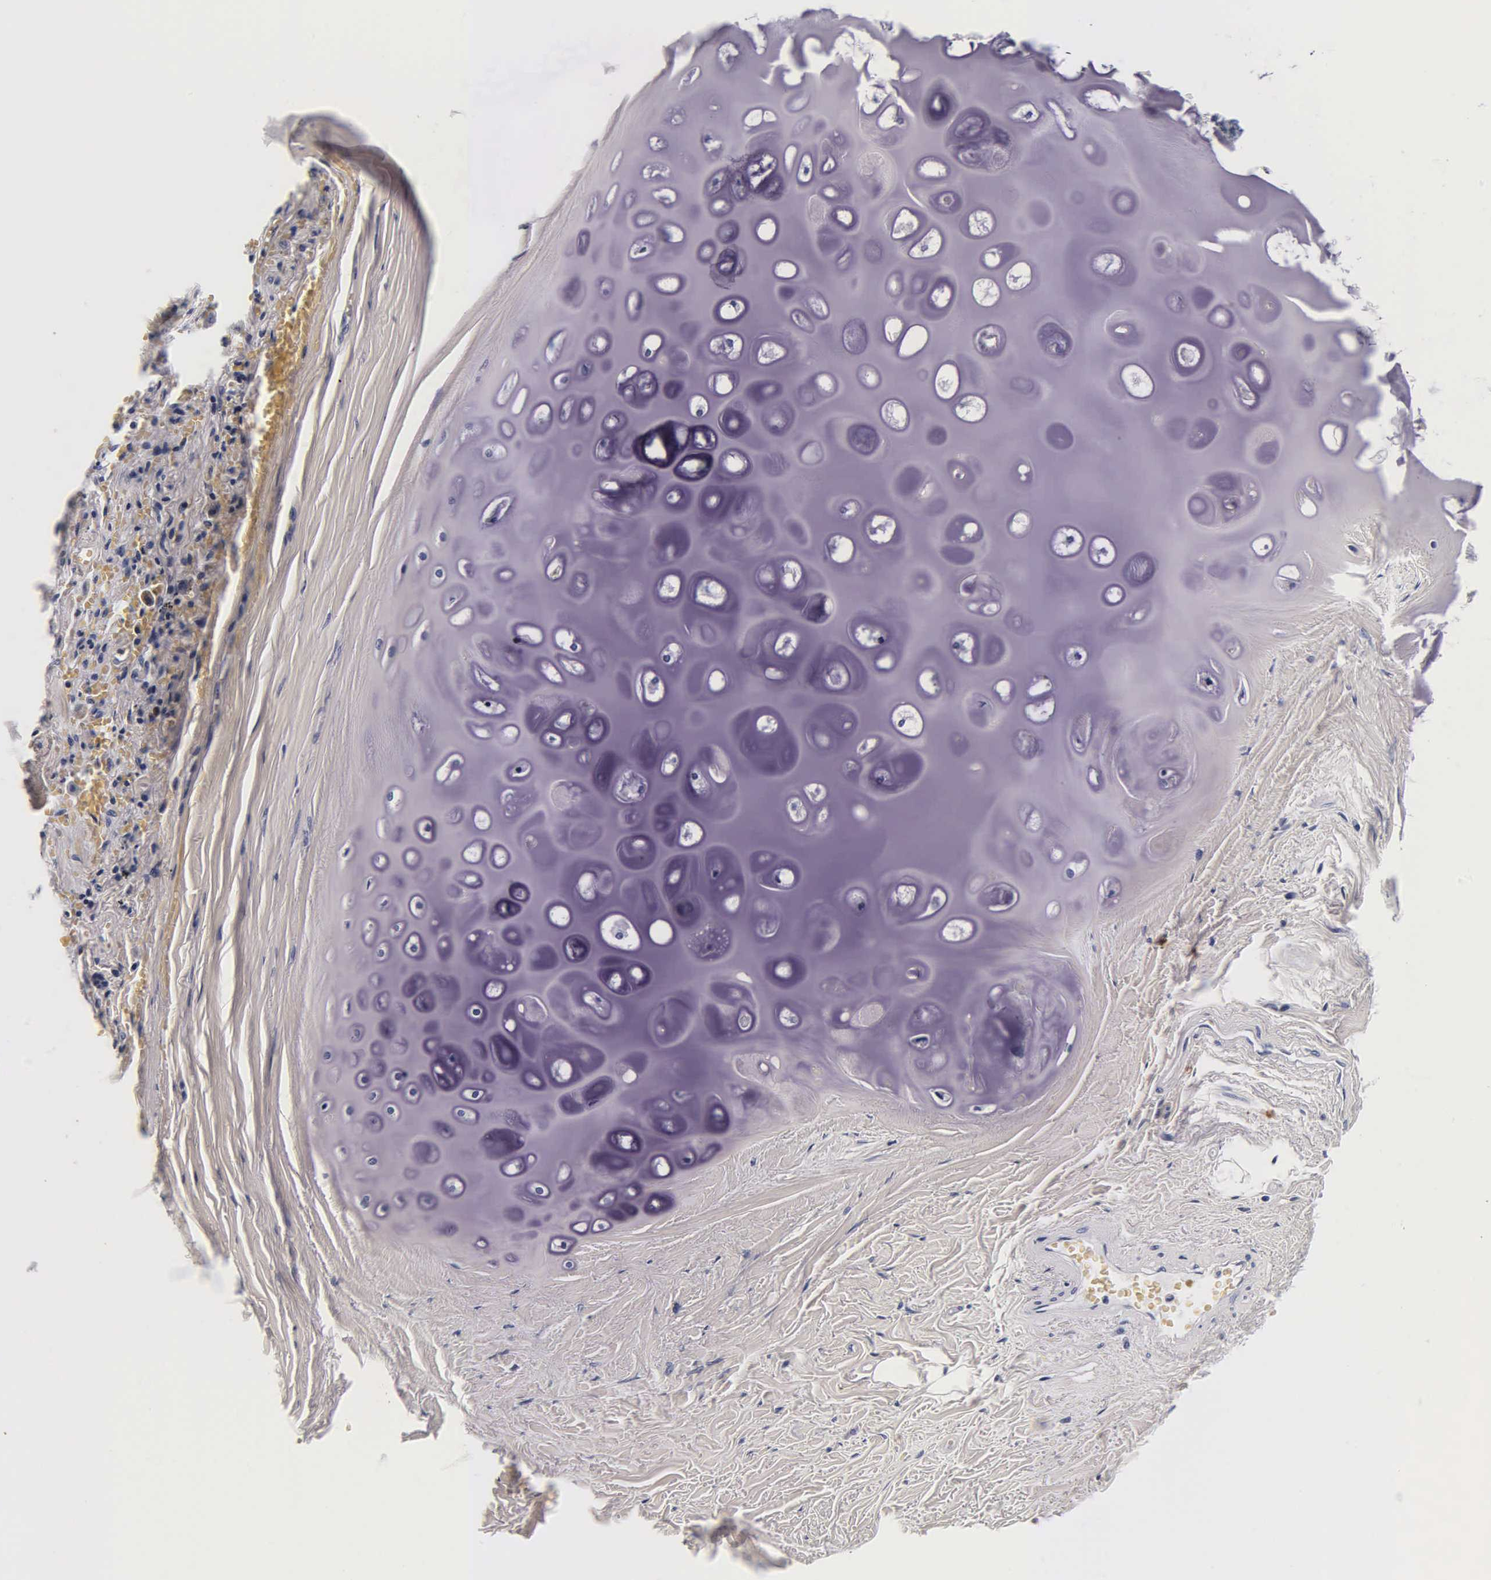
{"staining": {"intensity": "negative", "quantity": "none", "location": "none"}, "tissue": "bronchus", "cell_type": "Respiratory epithelial cells", "image_type": "normal", "snomed": [{"axis": "morphology", "description": "Normal tissue, NOS"}, {"axis": "topography", "description": "Cartilage tissue"}, {"axis": "topography", "description": "Lung"}], "caption": "Immunohistochemistry (IHC) of unremarkable human bronchus demonstrates no expression in respiratory epithelial cells.", "gene": "TG", "patient": {"sex": "male", "age": 65}}